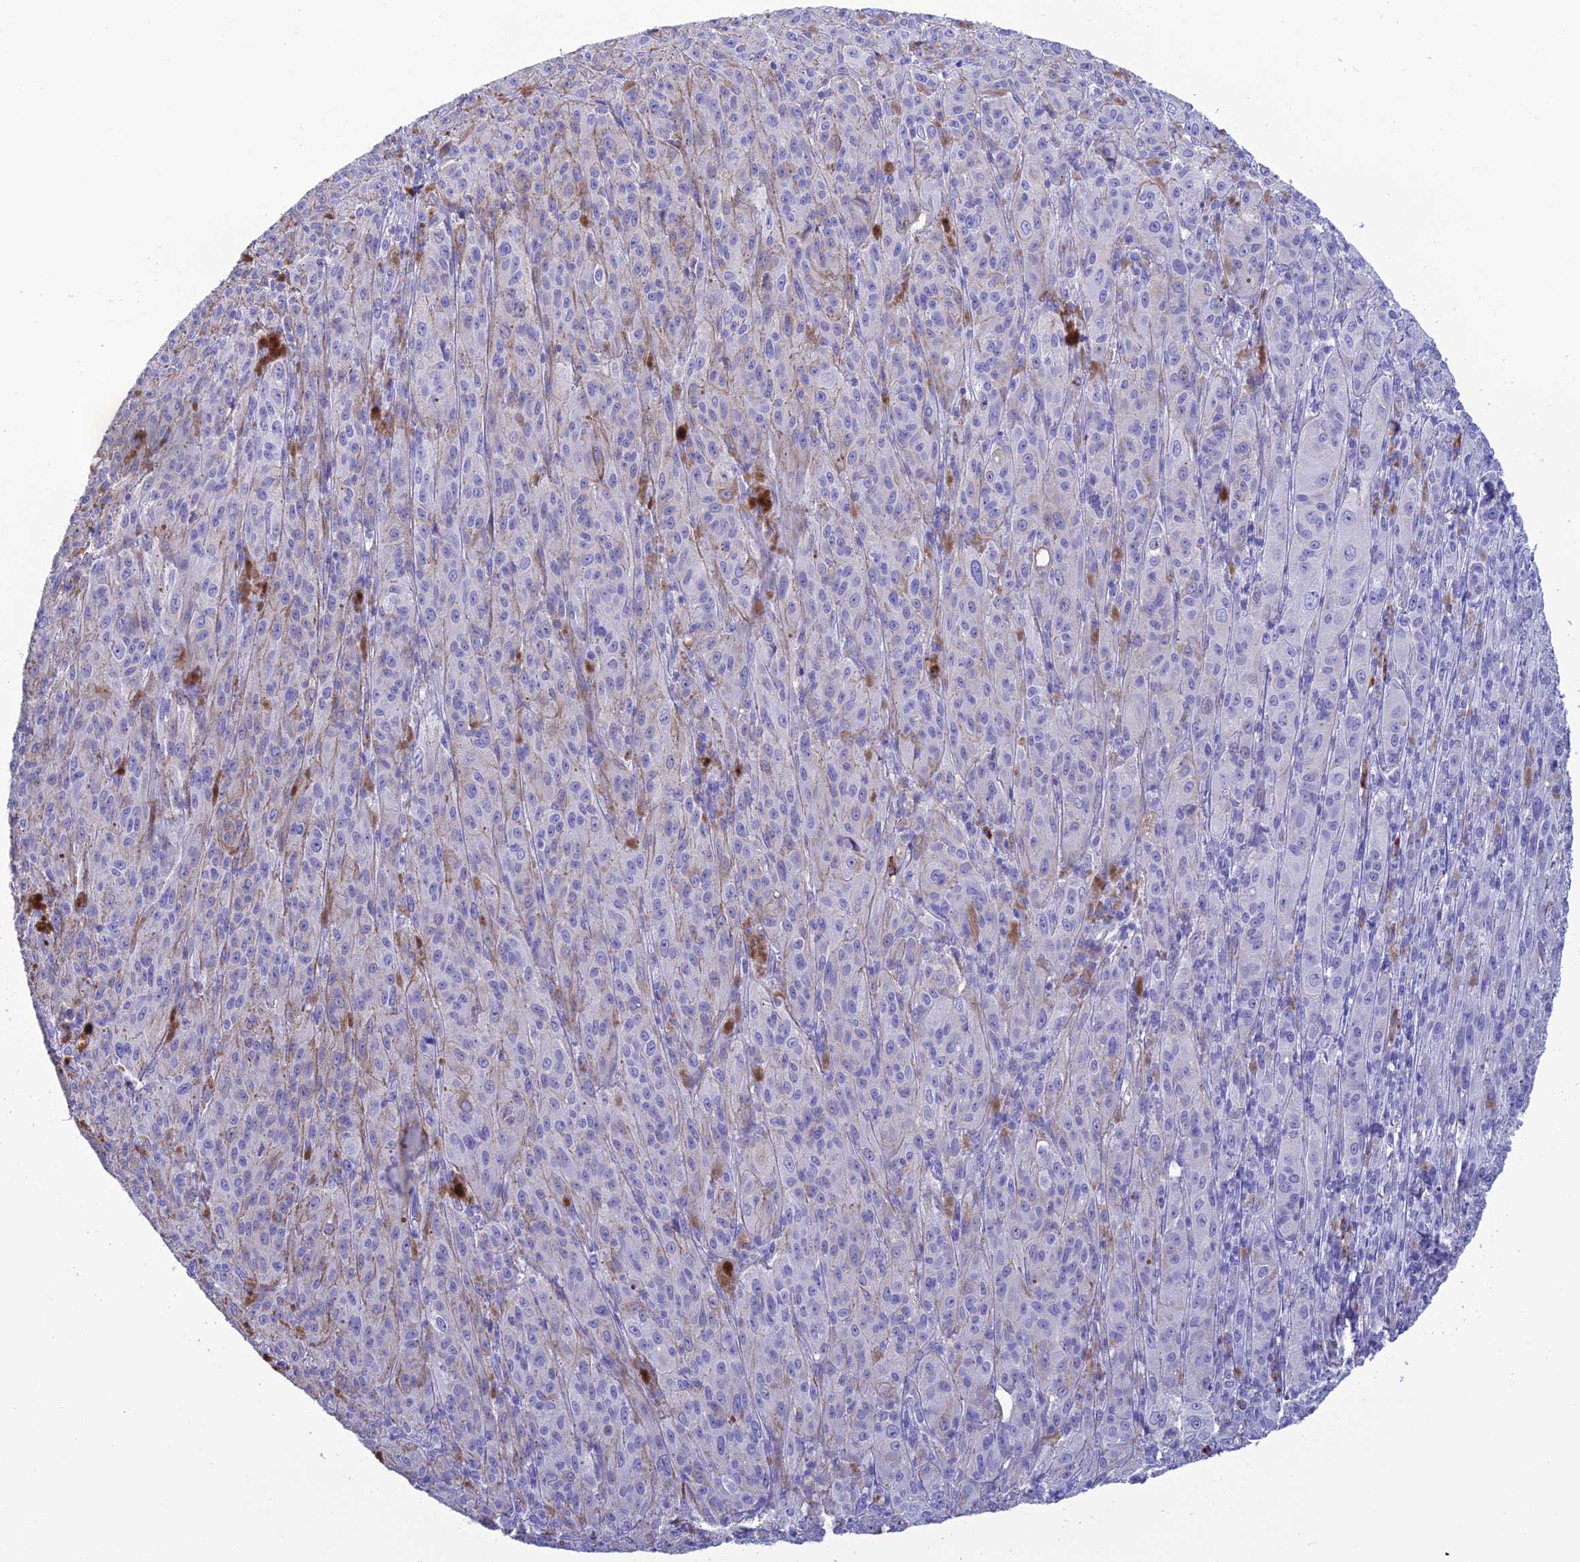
{"staining": {"intensity": "negative", "quantity": "none", "location": "none"}, "tissue": "melanoma", "cell_type": "Tumor cells", "image_type": "cancer", "snomed": [{"axis": "morphology", "description": "Malignant melanoma, NOS"}, {"axis": "topography", "description": "Skin"}], "caption": "A photomicrograph of human melanoma is negative for staining in tumor cells.", "gene": "CRB2", "patient": {"sex": "female", "age": 52}}